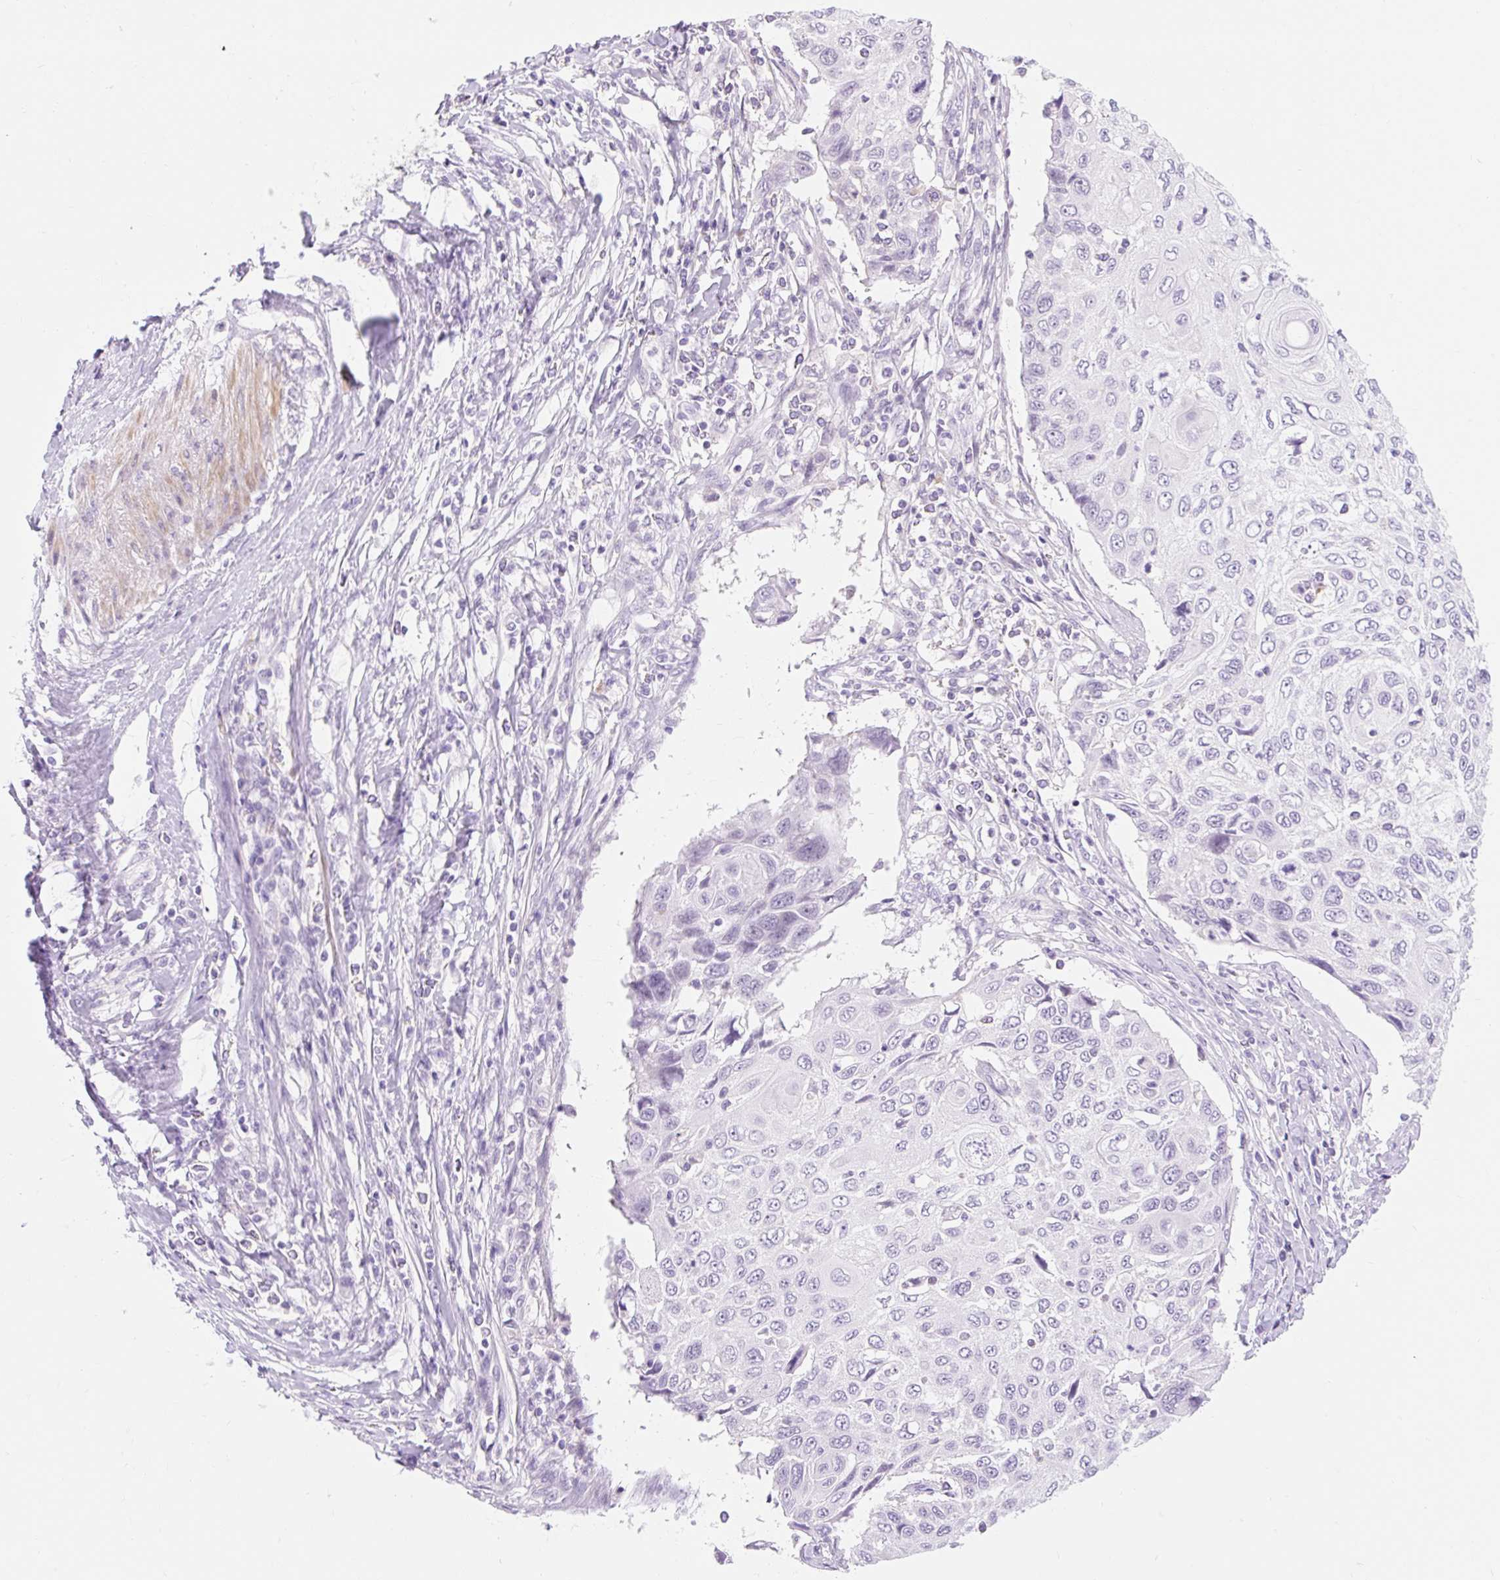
{"staining": {"intensity": "negative", "quantity": "none", "location": "none"}, "tissue": "cervical cancer", "cell_type": "Tumor cells", "image_type": "cancer", "snomed": [{"axis": "morphology", "description": "Squamous cell carcinoma, NOS"}, {"axis": "topography", "description": "Cervix"}], "caption": "This histopathology image is of cervical cancer (squamous cell carcinoma) stained with IHC to label a protein in brown with the nuclei are counter-stained blue. There is no expression in tumor cells.", "gene": "SLC28A1", "patient": {"sex": "female", "age": 70}}